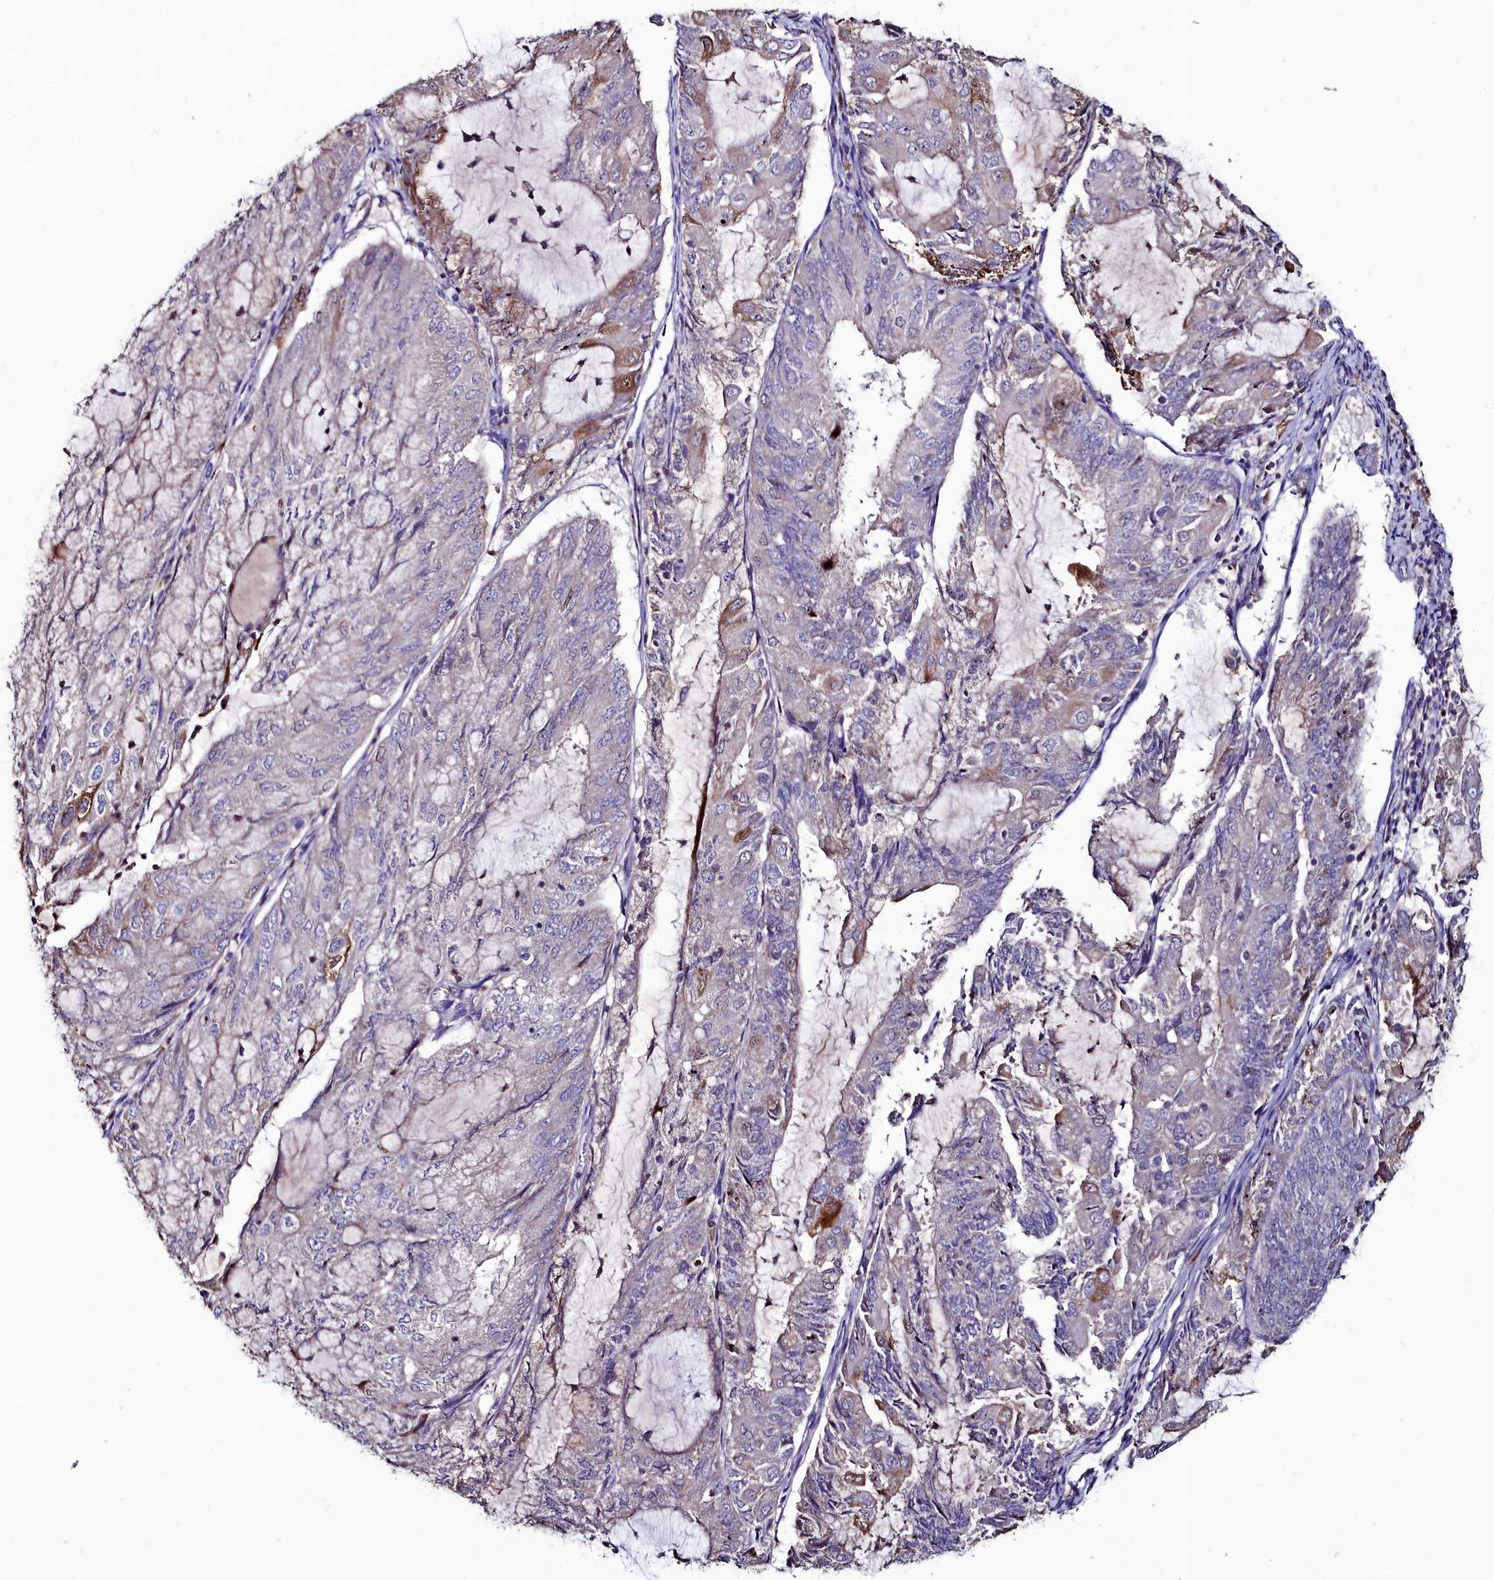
{"staining": {"intensity": "moderate", "quantity": "<25%", "location": "cytoplasmic/membranous"}, "tissue": "endometrial cancer", "cell_type": "Tumor cells", "image_type": "cancer", "snomed": [{"axis": "morphology", "description": "Adenocarcinoma, NOS"}, {"axis": "topography", "description": "Endometrium"}], "caption": "Protein expression by immunohistochemistry shows moderate cytoplasmic/membranous positivity in about <25% of tumor cells in endometrial cancer. The staining was performed using DAB, with brown indicating positive protein expression. Nuclei are stained blue with hematoxylin.", "gene": "AMBRA1", "patient": {"sex": "female", "age": 81}}